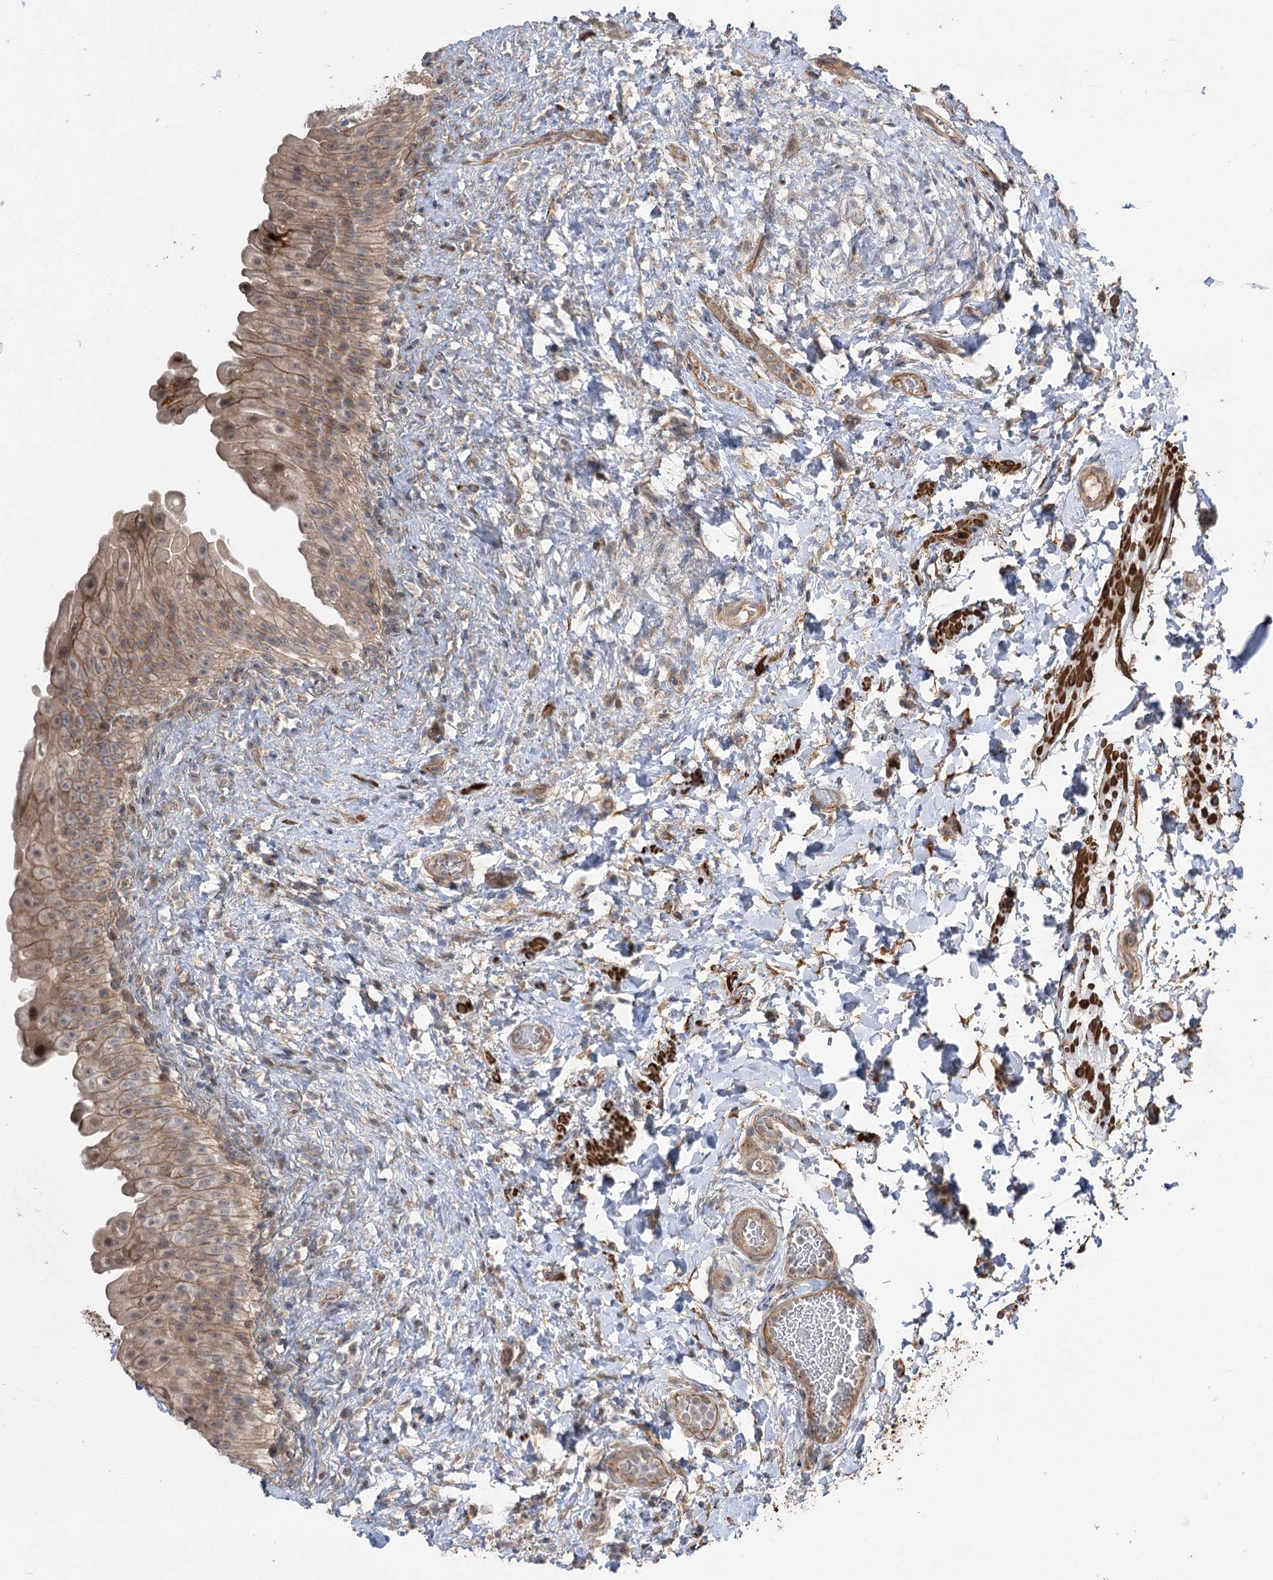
{"staining": {"intensity": "moderate", "quantity": "25%-75%", "location": "cytoplasmic/membranous"}, "tissue": "urinary bladder", "cell_type": "Urothelial cells", "image_type": "normal", "snomed": [{"axis": "morphology", "description": "Normal tissue, NOS"}, {"axis": "topography", "description": "Urinary bladder"}], "caption": "Human urinary bladder stained for a protein (brown) shows moderate cytoplasmic/membranous positive positivity in approximately 25%-75% of urothelial cells.", "gene": "KCNN2", "patient": {"sex": "female", "age": 27}}